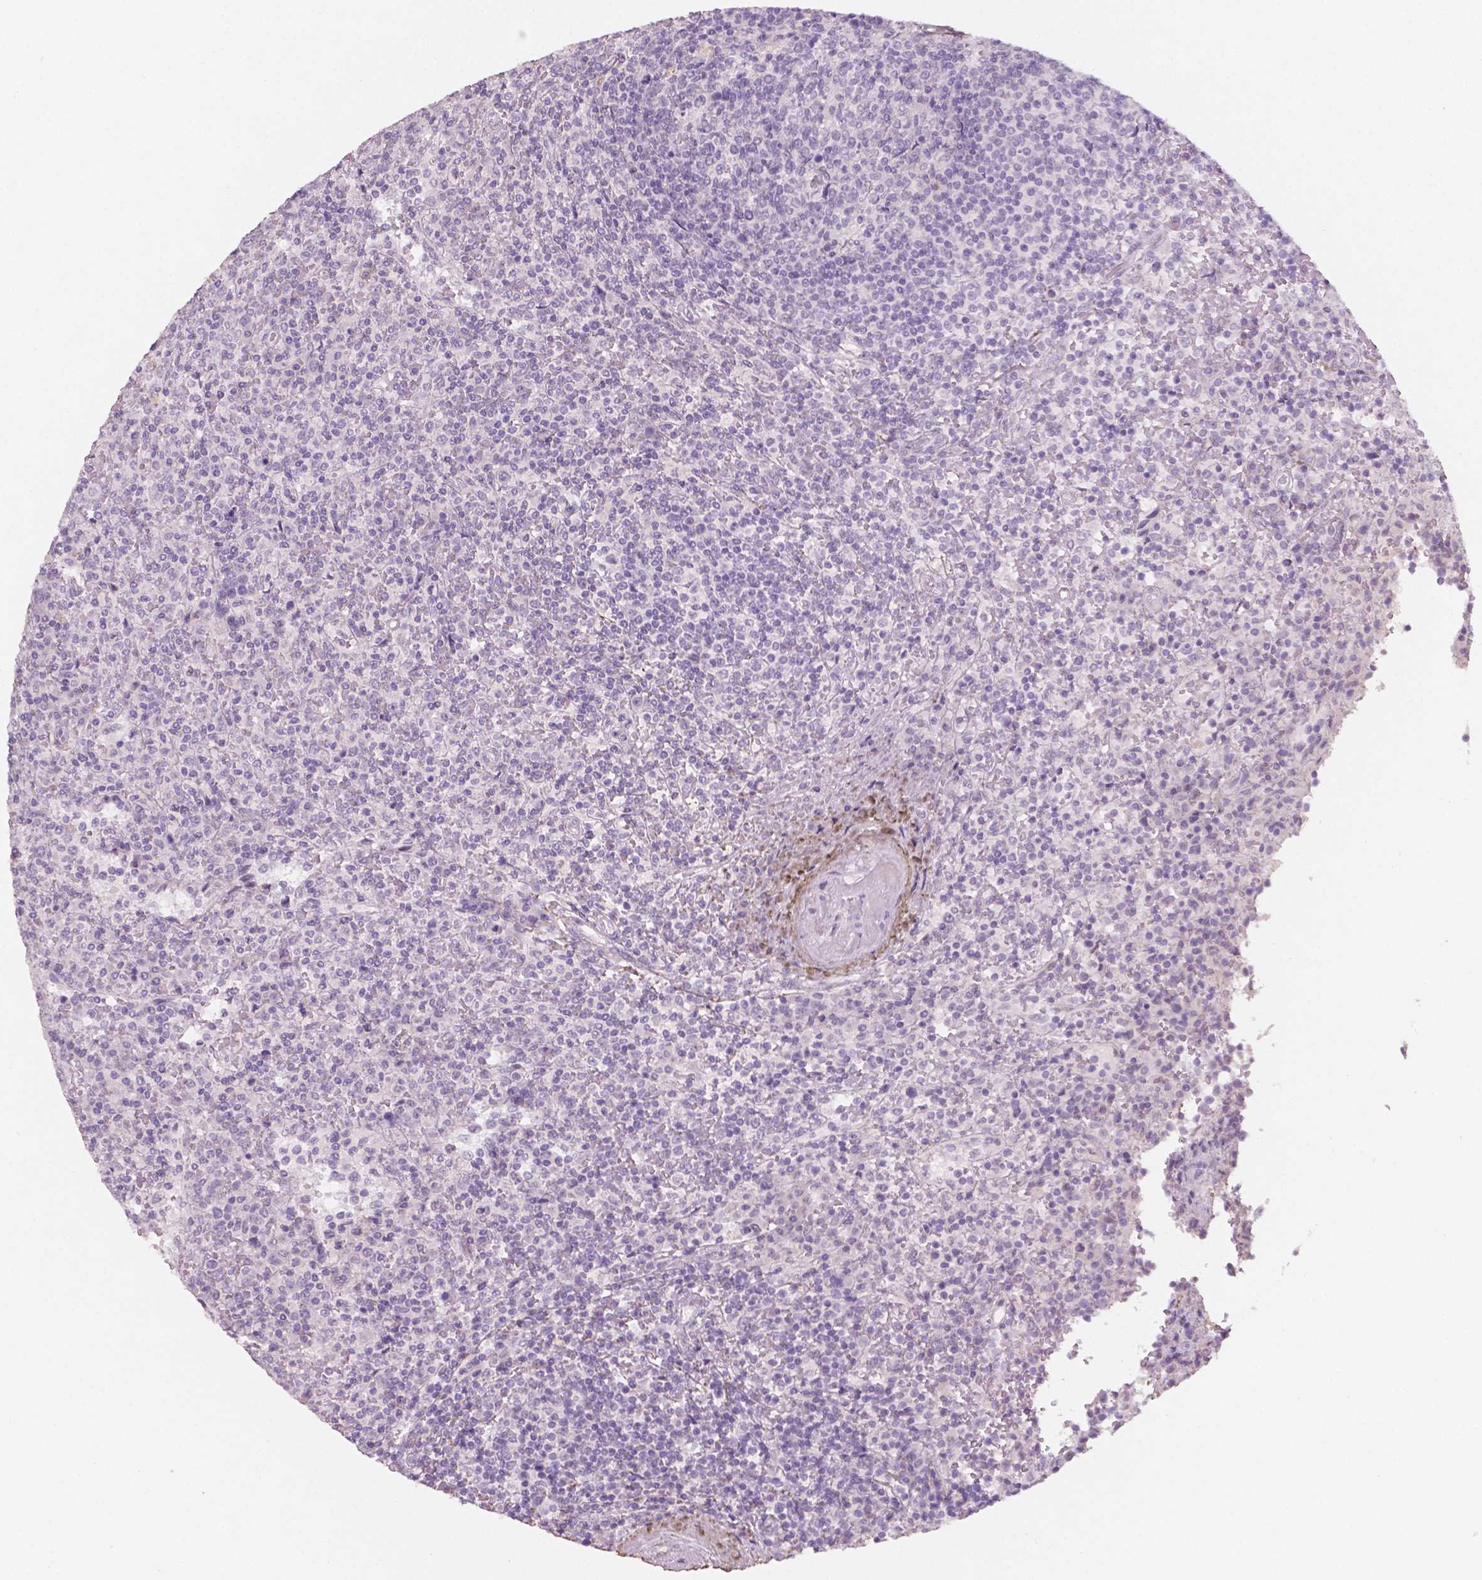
{"staining": {"intensity": "negative", "quantity": "none", "location": "none"}, "tissue": "lymphoma", "cell_type": "Tumor cells", "image_type": "cancer", "snomed": [{"axis": "morphology", "description": "Malignant lymphoma, non-Hodgkin's type, Low grade"}, {"axis": "topography", "description": "Spleen"}], "caption": "Malignant lymphoma, non-Hodgkin's type (low-grade) was stained to show a protein in brown. There is no significant expression in tumor cells.", "gene": "DLG2", "patient": {"sex": "male", "age": 62}}